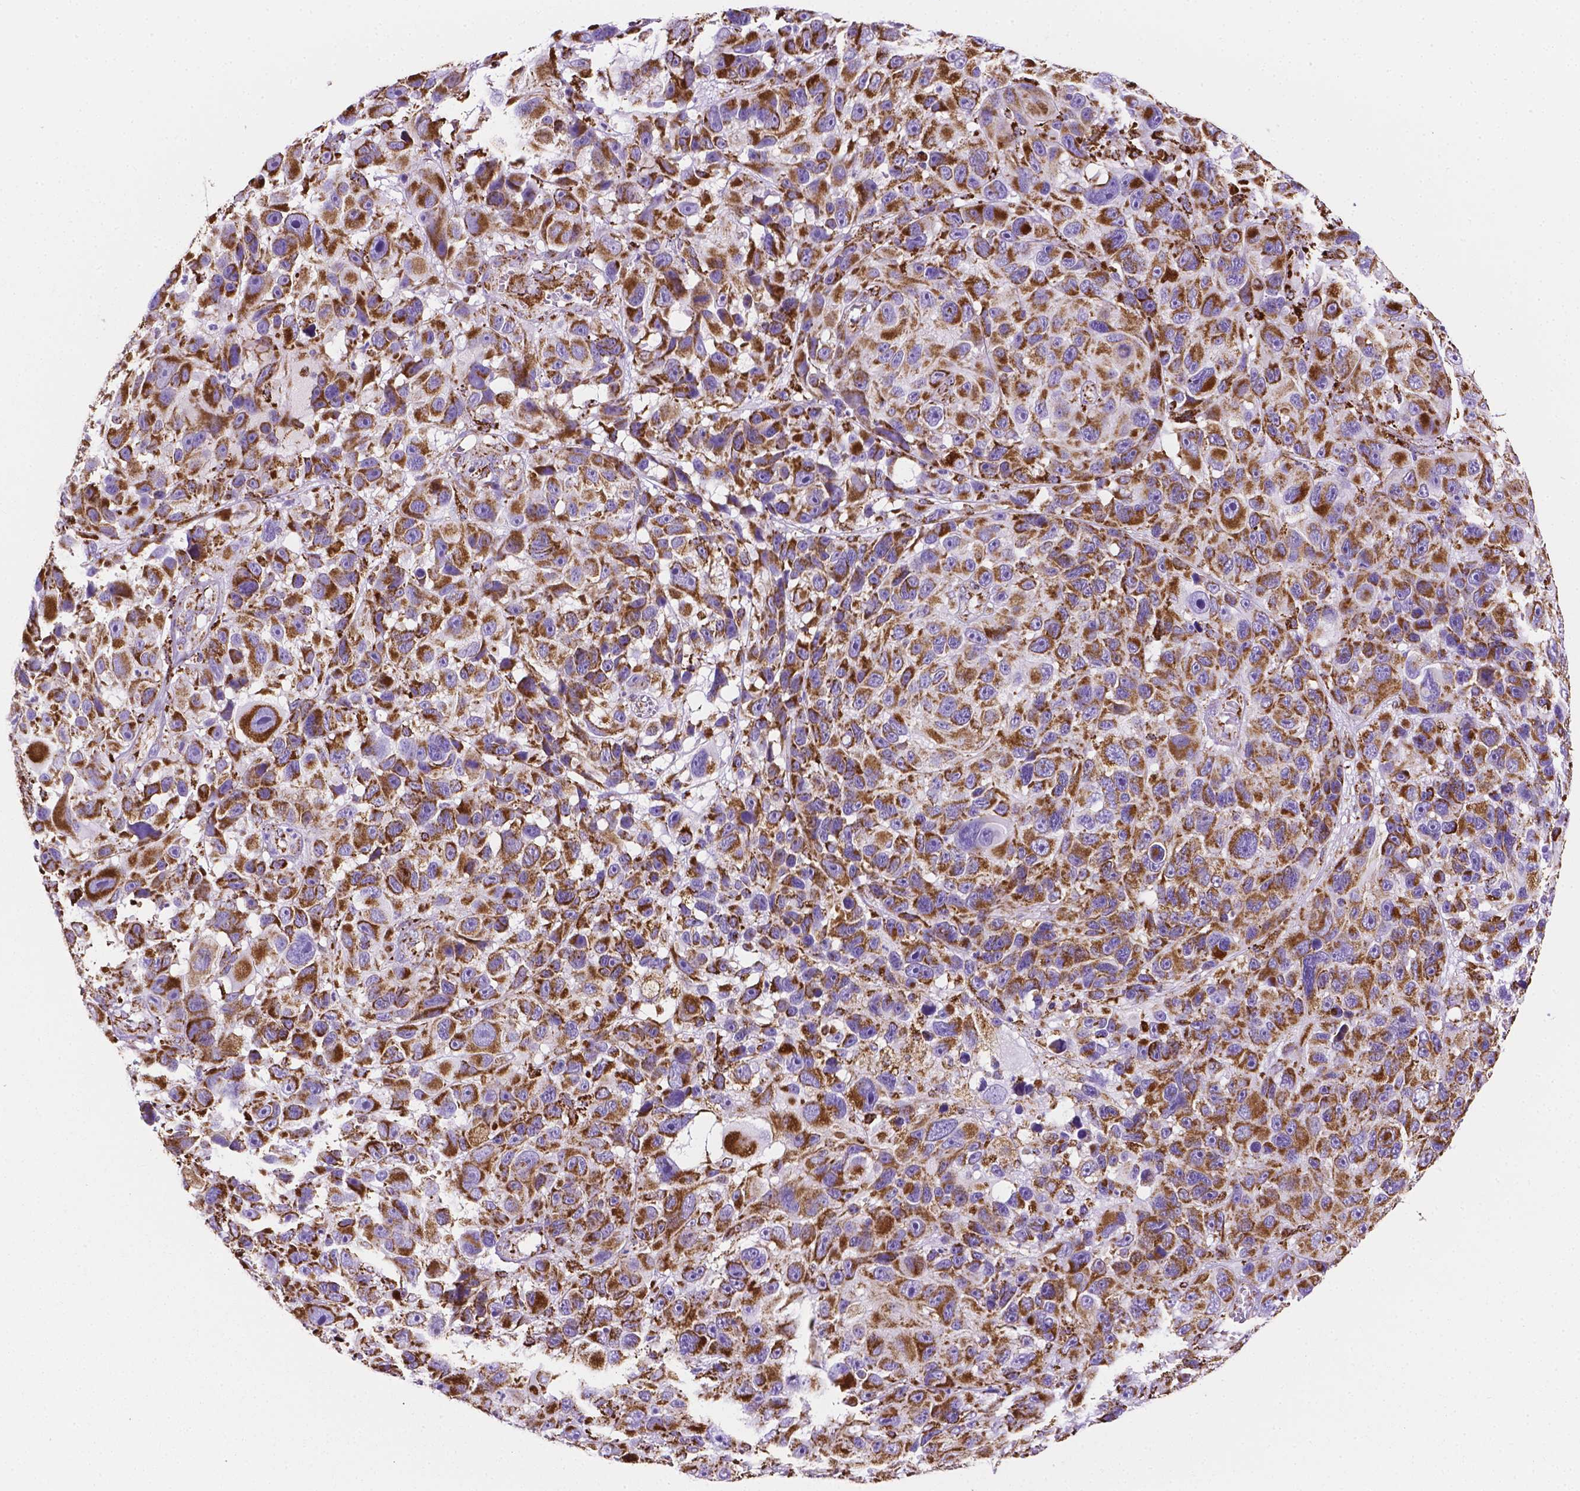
{"staining": {"intensity": "strong", "quantity": ">75%", "location": "cytoplasmic/membranous"}, "tissue": "melanoma", "cell_type": "Tumor cells", "image_type": "cancer", "snomed": [{"axis": "morphology", "description": "Malignant melanoma, NOS"}, {"axis": "topography", "description": "Skin"}], "caption": "Melanoma tissue demonstrates strong cytoplasmic/membranous expression in approximately >75% of tumor cells, visualized by immunohistochemistry.", "gene": "RMDN3", "patient": {"sex": "male", "age": 53}}